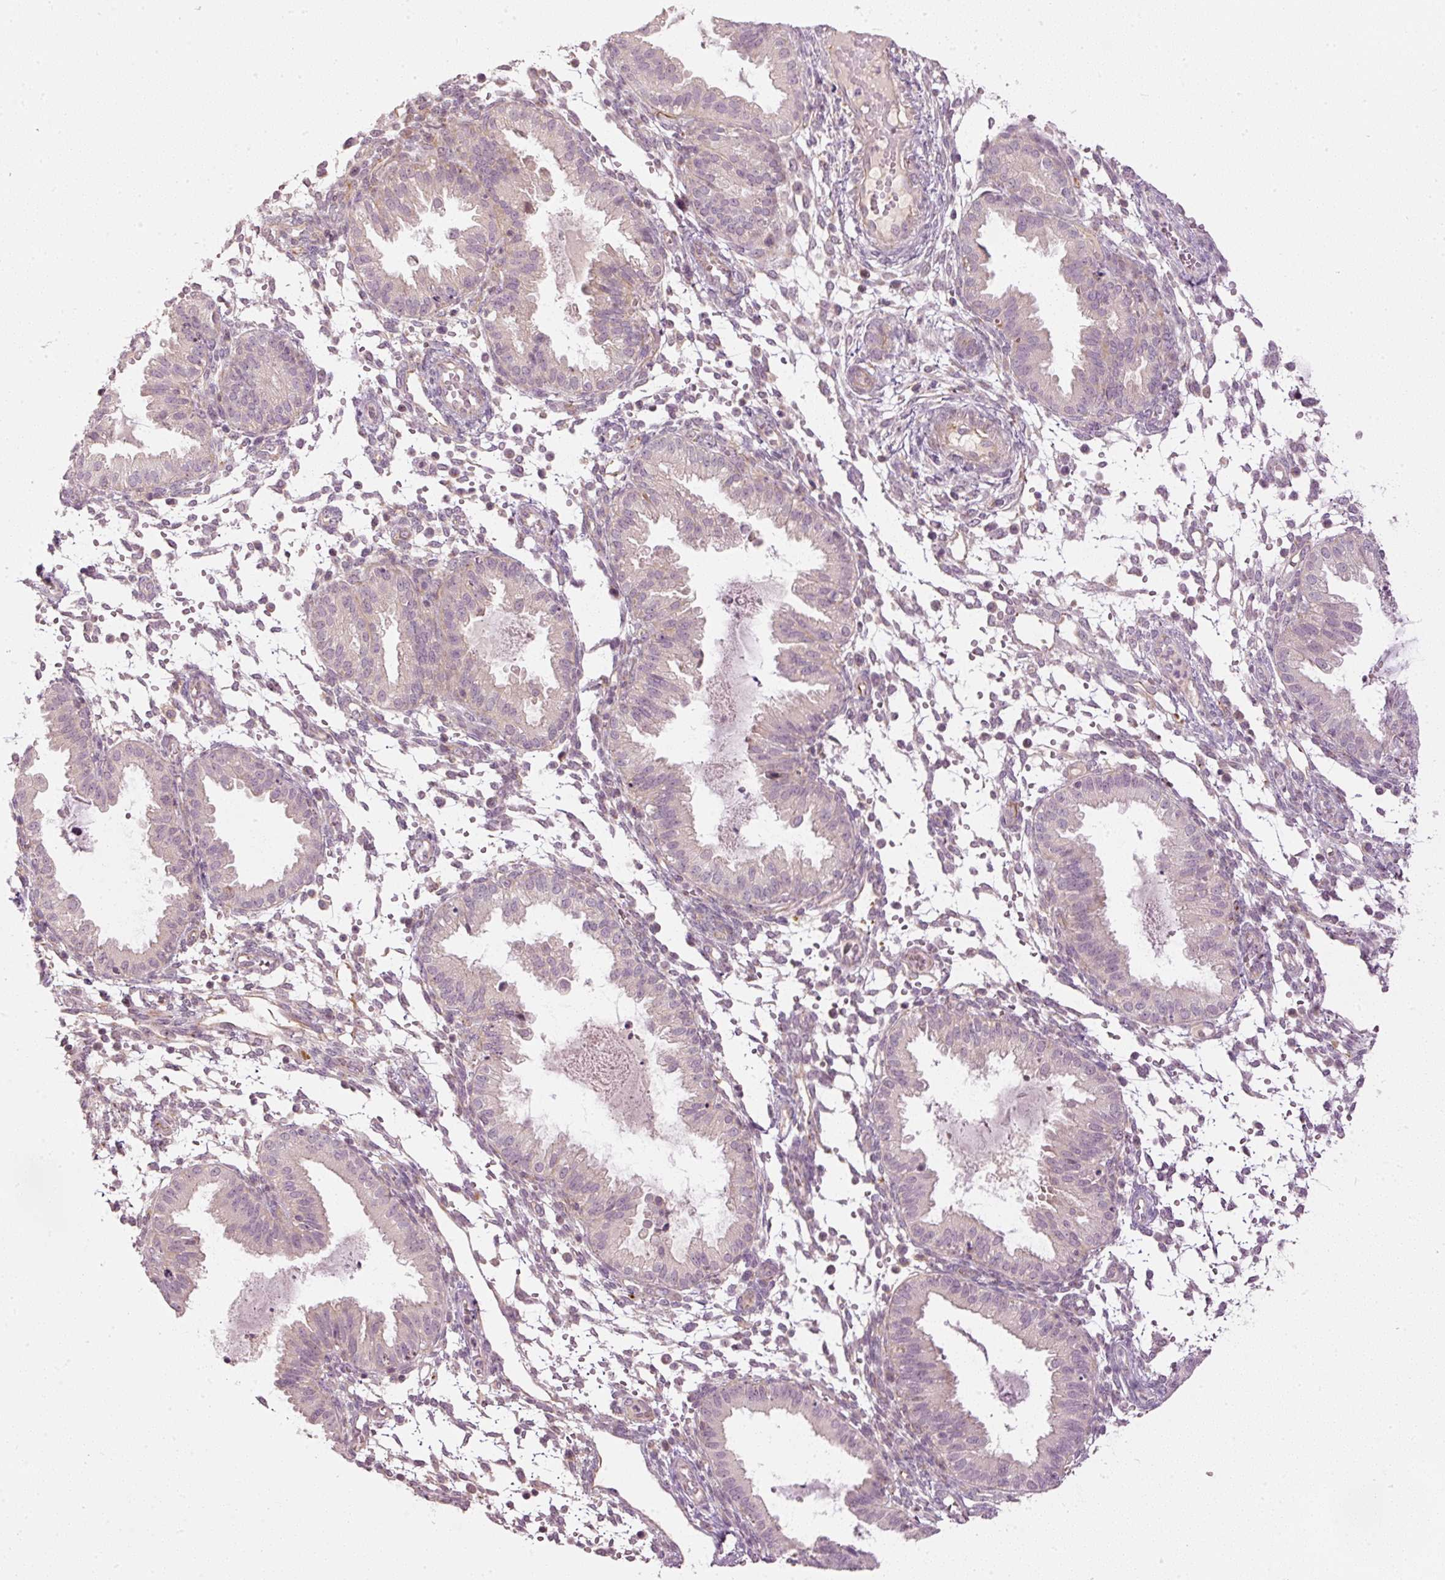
{"staining": {"intensity": "negative", "quantity": "none", "location": "none"}, "tissue": "endometrium", "cell_type": "Cells in endometrial stroma", "image_type": "normal", "snomed": [{"axis": "morphology", "description": "Normal tissue, NOS"}, {"axis": "topography", "description": "Endometrium"}], "caption": "Immunohistochemistry (IHC) histopathology image of unremarkable endometrium stained for a protein (brown), which exhibits no staining in cells in endometrial stroma. The staining was performed using DAB to visualize the protein expression in brown, while the nuclei were stained in blue with hematoxylin (Magnification: 20x).", "gene": "CDC20B", "patient": {"sex": "female", "age": 33}}